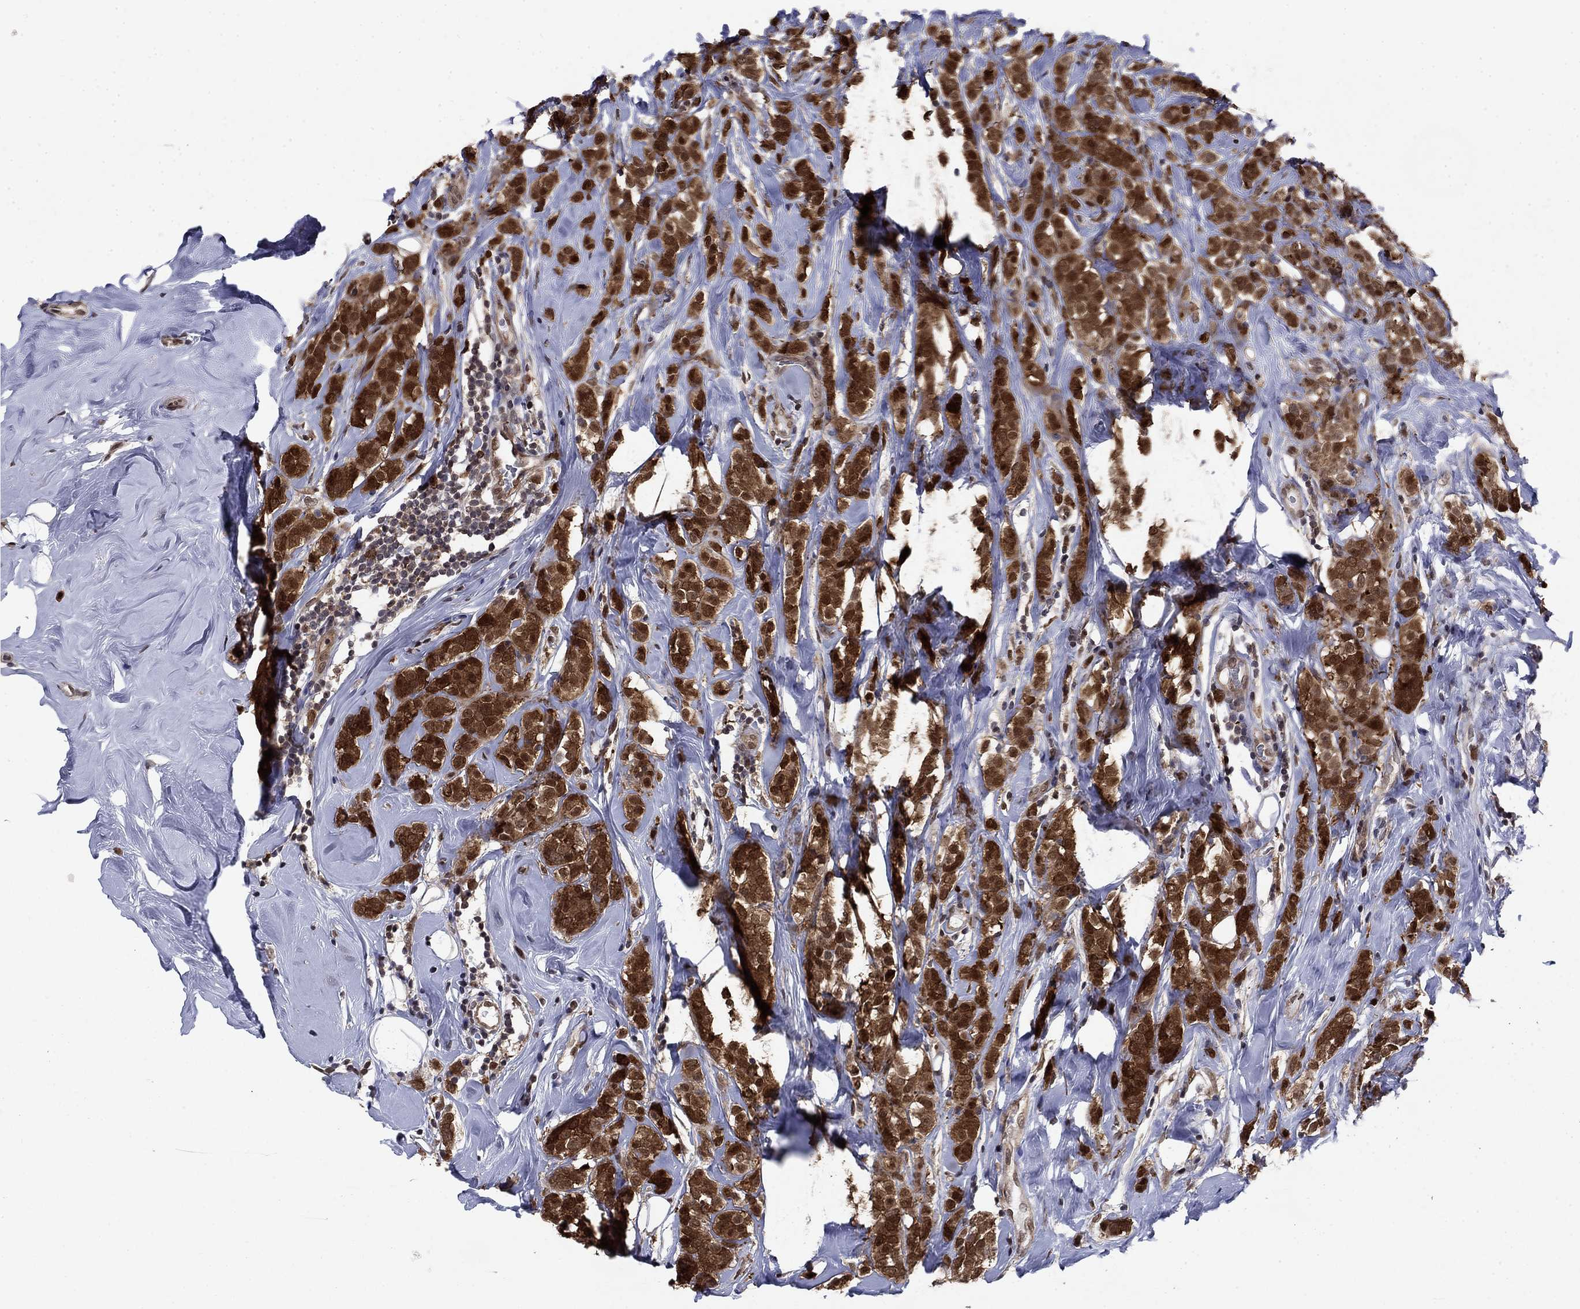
{"staining": {"intensity": "strong", "quantity": ">75%", "location": "cytoplasmic/membranous"}, "tissue": "breast cancer", "cell_type": "Tumor cells", "image_type": "cancer", "snomed": [{"axis": "morphology", "description": "Lobular carcinoma"}, {"axis": "topography", "description": "Breast"}], "caption": "IHC of breast lobular carcinoma exhibits high levels of strong cytoplasmic/membranous positivity in approximately >75% of tumor cells.", "gene": "FKBP4", "patient": {"sex": "female", "age": 49}}